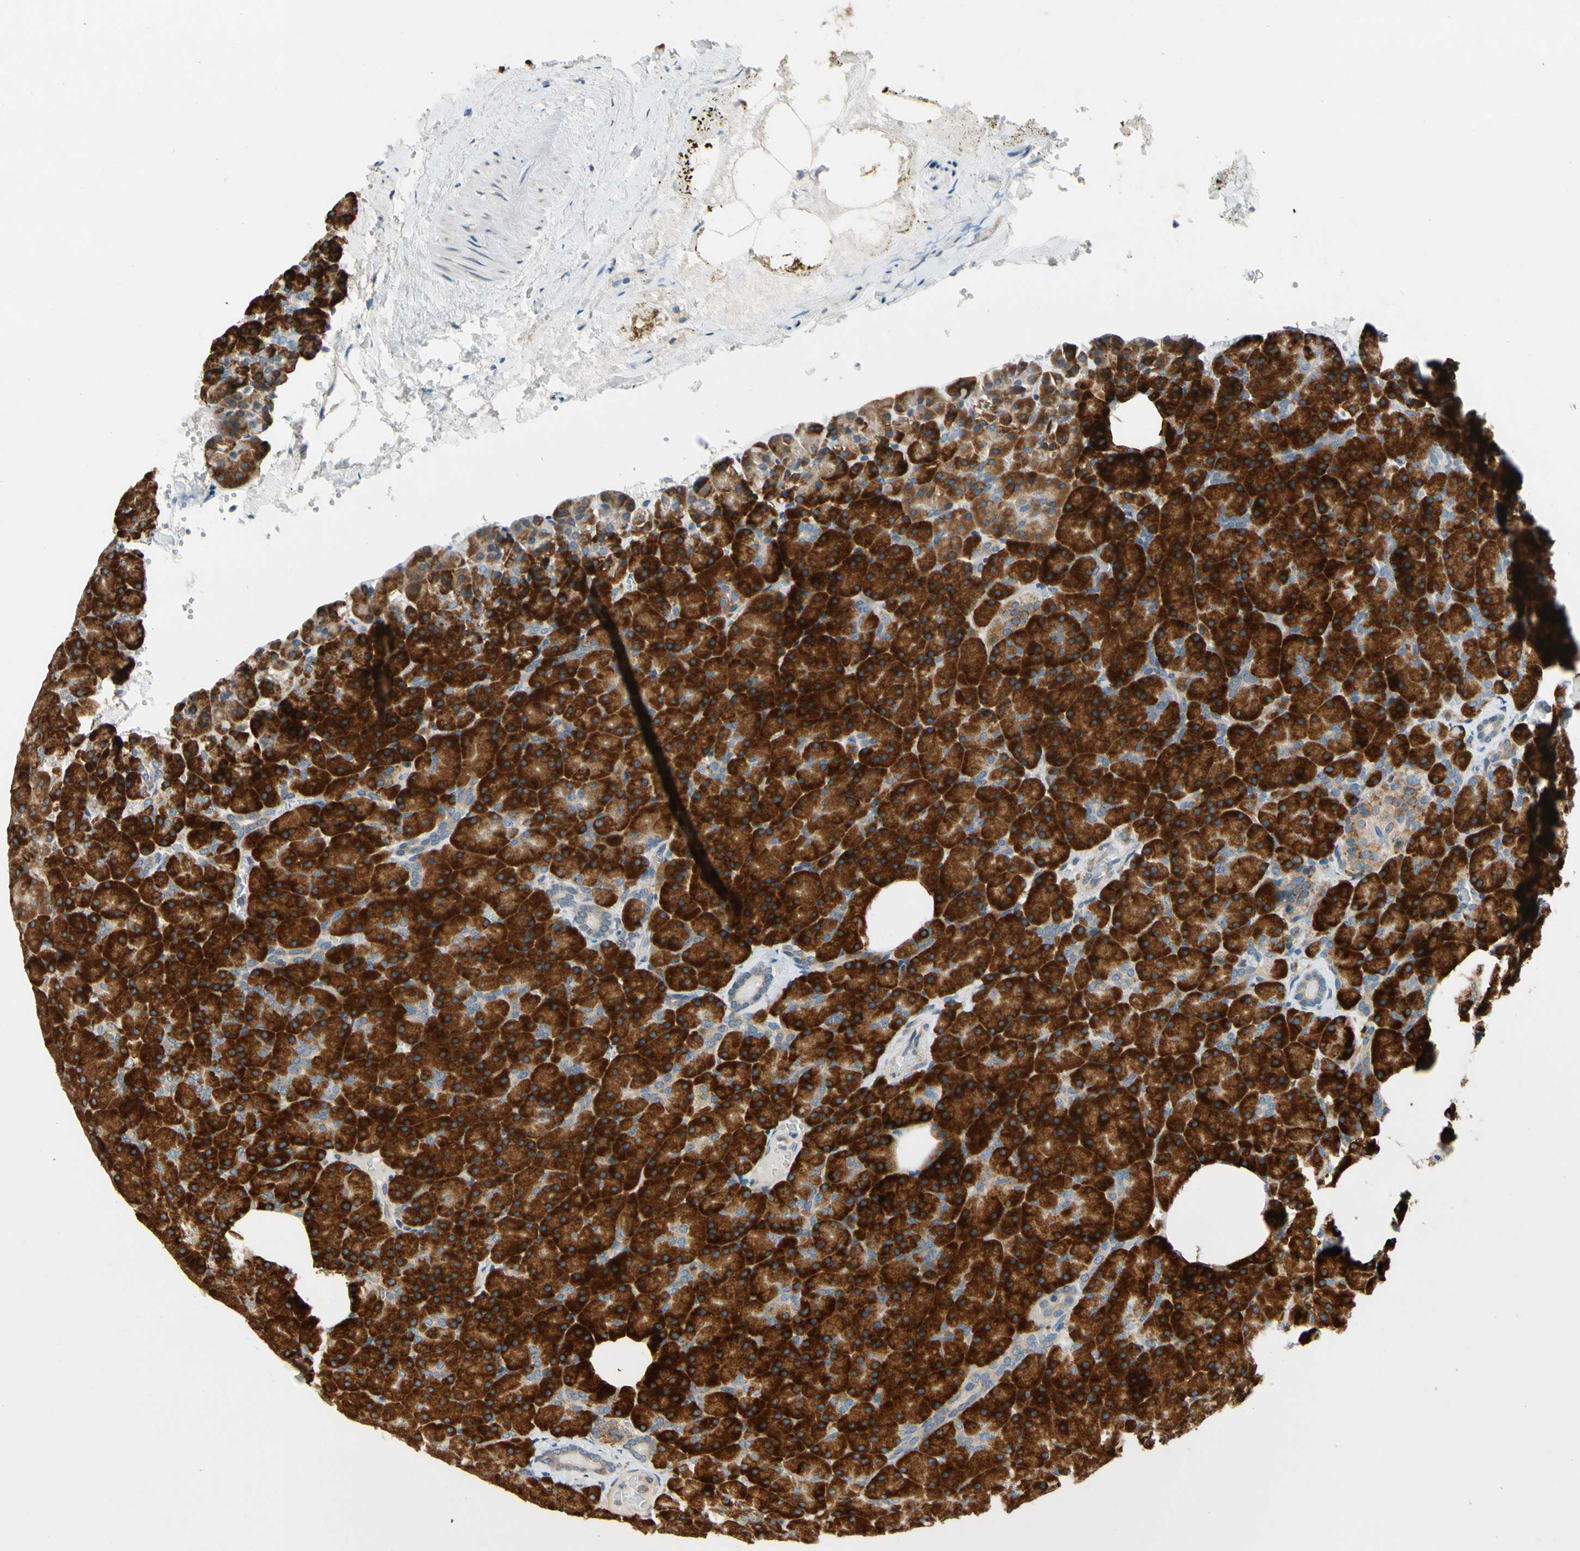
{"staining": {"intensity": "strong", "quantity": ">75%", "location": "cytoplasmic/membranous"}, "tissue": "pancreas", "cell_type": "Exocrine glandular cells", "image_type": "normal", "snomed": [{"axis": "morphology", "description": "Normal tissue, NOS"}, {"axis": "topography", "description": "Pancreas"}], "caption": "Pancreas stained with DAB (3,3'-diaminobenzidine) immunohistochemistry reveals high levels of strong cytoplasmic/membranous staining in about >75% of exocrine glandular cells. Nuclei are stained in blue.", "gene": "RPN2", "patient": {"sex": "female", "age": 35}}